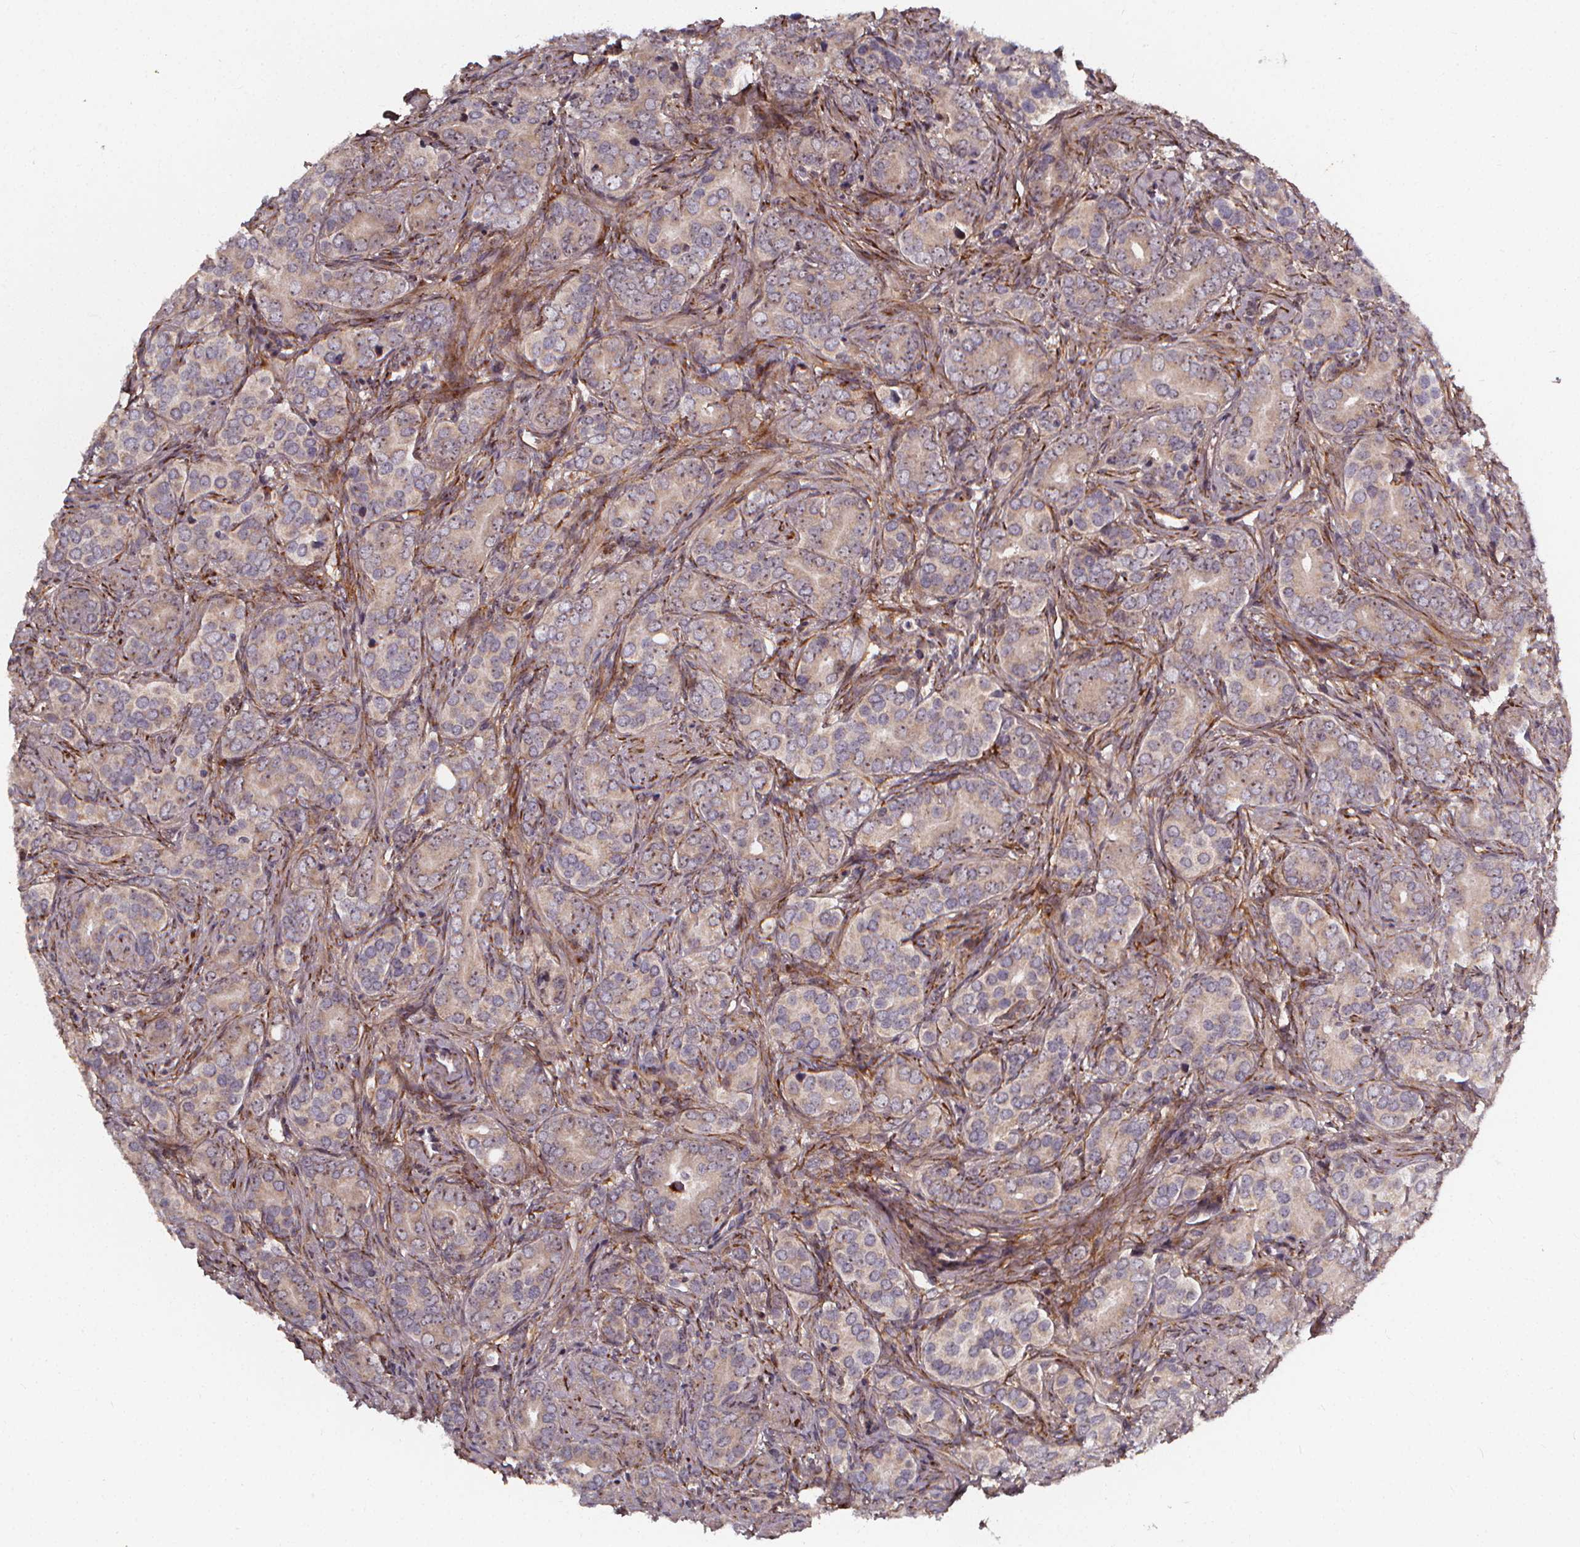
{"staining": {"intensity": "weak", "quantity": "<25%", "location": "cytoplasmic/membranous"}, "tissue": "prostate cancer", "cell_type": "Tumor cells", "image_type": "cancer", "snomed": [{"axis": "morphology", "description": "Adenocarcinoma, High grade"}, {"axis": "topography", "description": "Prostate"}], "caption": "Micrograph shows no protein positivity in tumor cells of prostate cancer (high-grade adenocarcinoma) tissue. Brightfield microscopy of immunohistochemistry stained with DAB (brown) and hematoxylin (blue), captured at high magnification.", "gene": "AEBP1", "patient": {"sex": "male", "age": 84}}